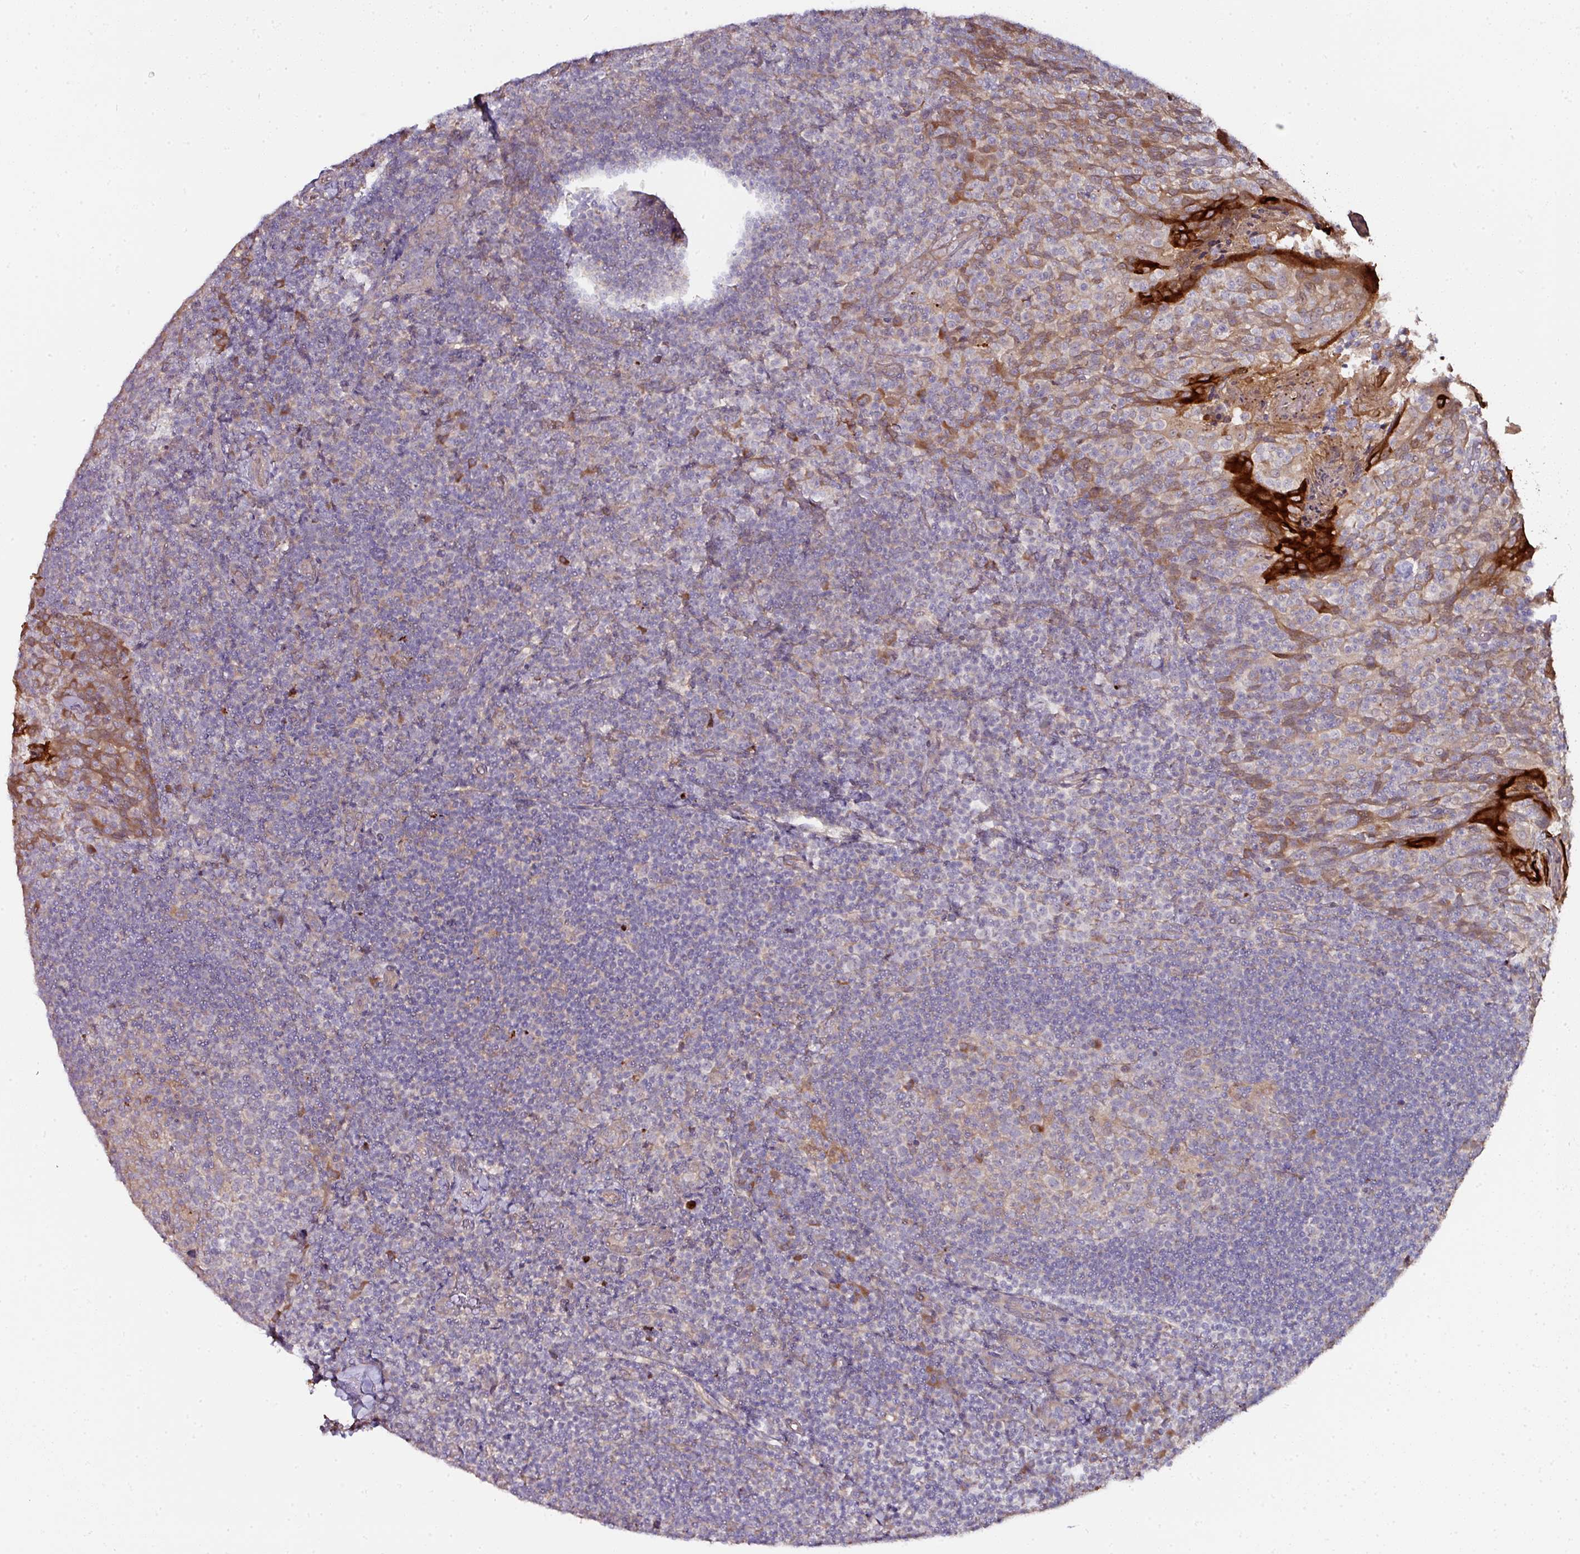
{"staining": {"intensity": "moderate", "quantity": "<25%", "location": "cytoplasmic/membranous"}, "tissue": "tonsil", "cell_type": "Germinal center cells", "image_type": "normal", "snomed": [{"axis": "morphology", "description": "Normal tissue, NOS"}, {"axis": "topography", "description": "Tonsil"}], "caption": "This image shows immunohistochemistry staining of benign human tonsil, with low moderate cytoplasmic/membranous staining in approximately <25% of germinal center cells.", "gene": "CTDSP2", "patient": {"sex": "female", "age": 10}}